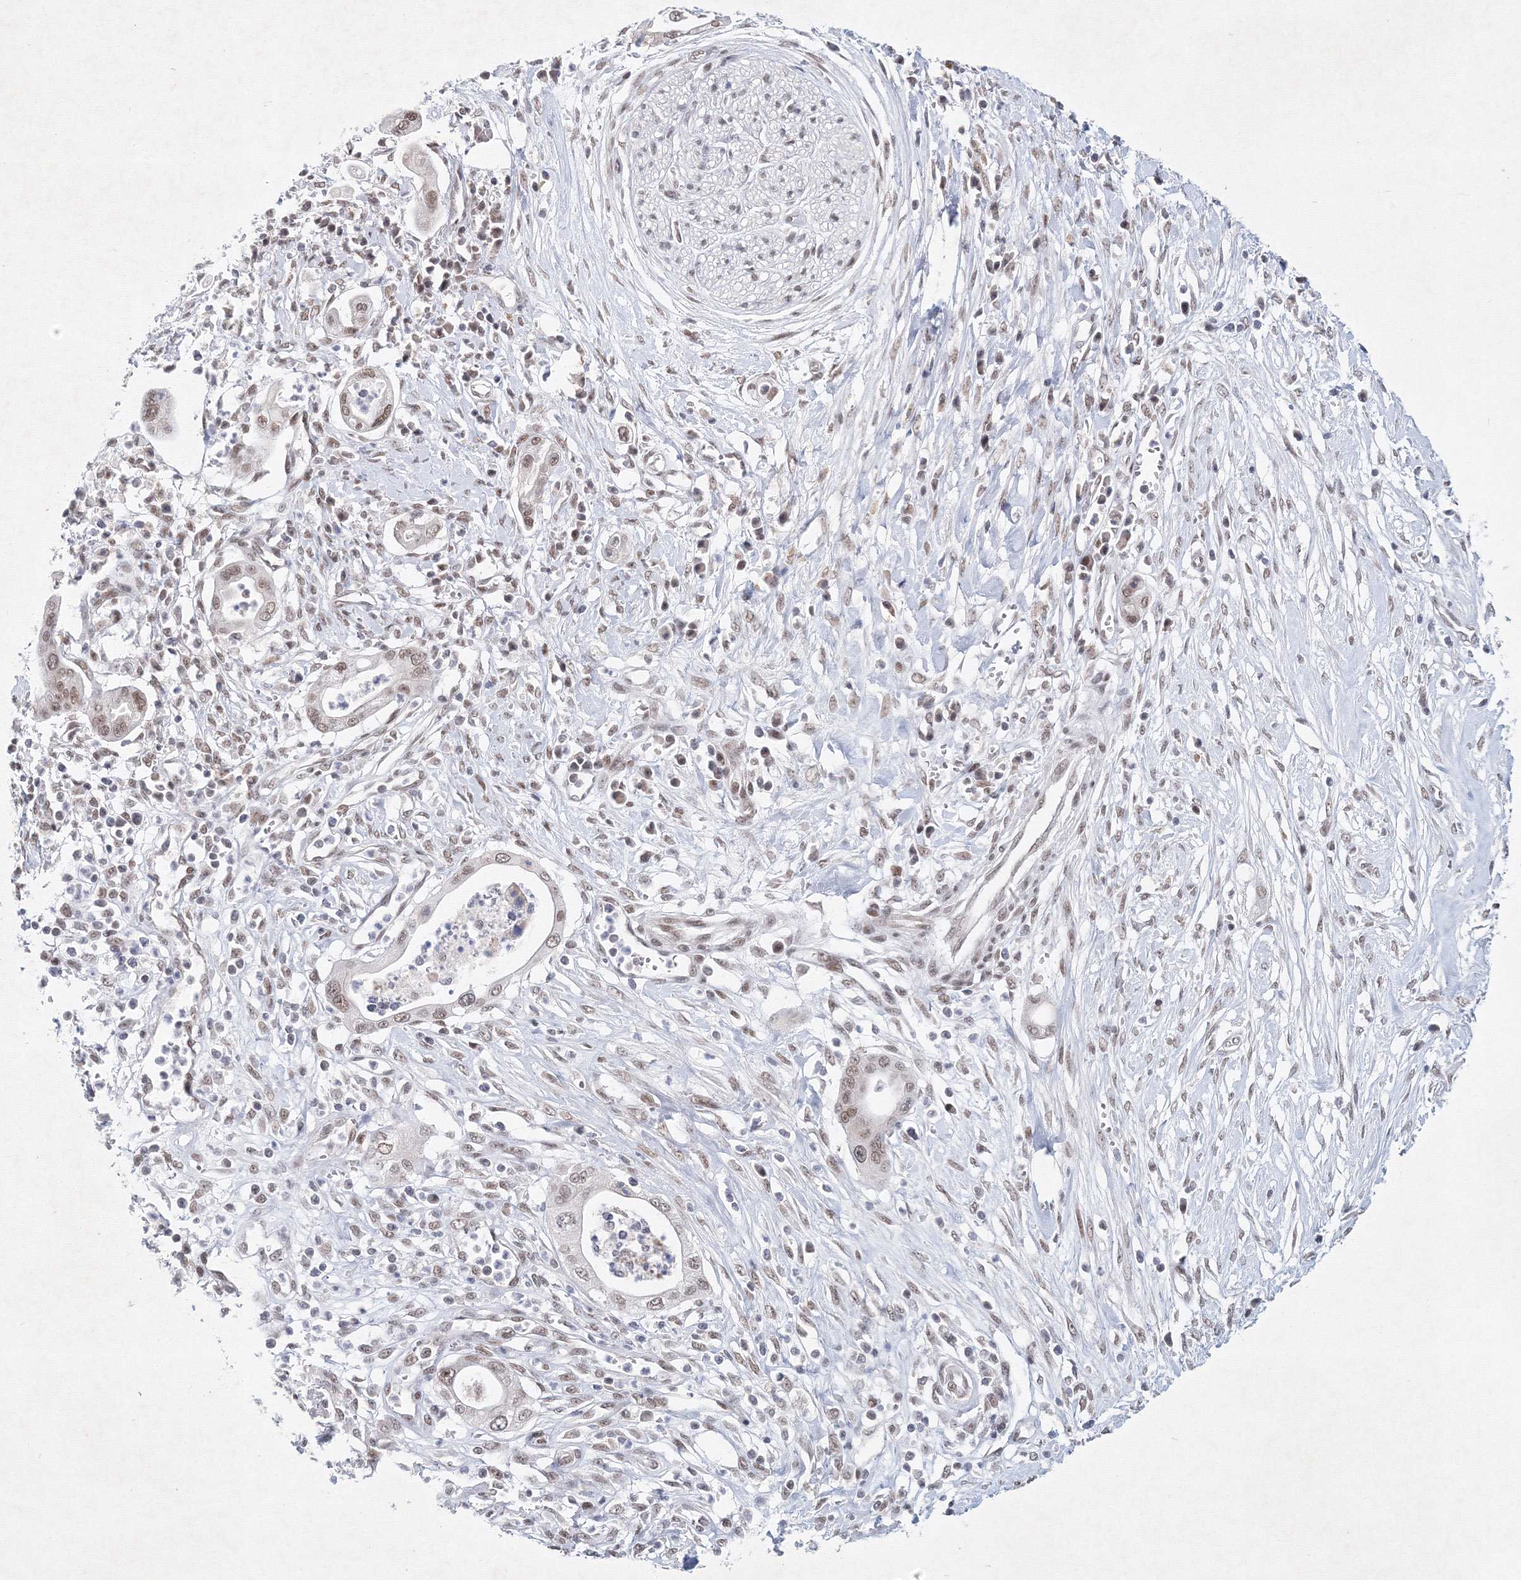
{"staining": {"intensity": "weak", "quantity": "25%-75%", "location": "nuclear"}, "tissue": "pancreatic cancer", "cell_type": "Tumor cells", "image_type": "cancer", "snomed": [{"axis": "morphology", "description": "Adenocarcinoma, NOS"}, {"axis": "topography", "description": "Pancreas"}], "caption": "The histopathology image demonstrates staining of pancreatic adenocarcinoma, revealing weak nuclear protein staining (brown color) within tumor cells.", "gene": "SF3B6", "patient": {"sex": "male", "age": 68}}